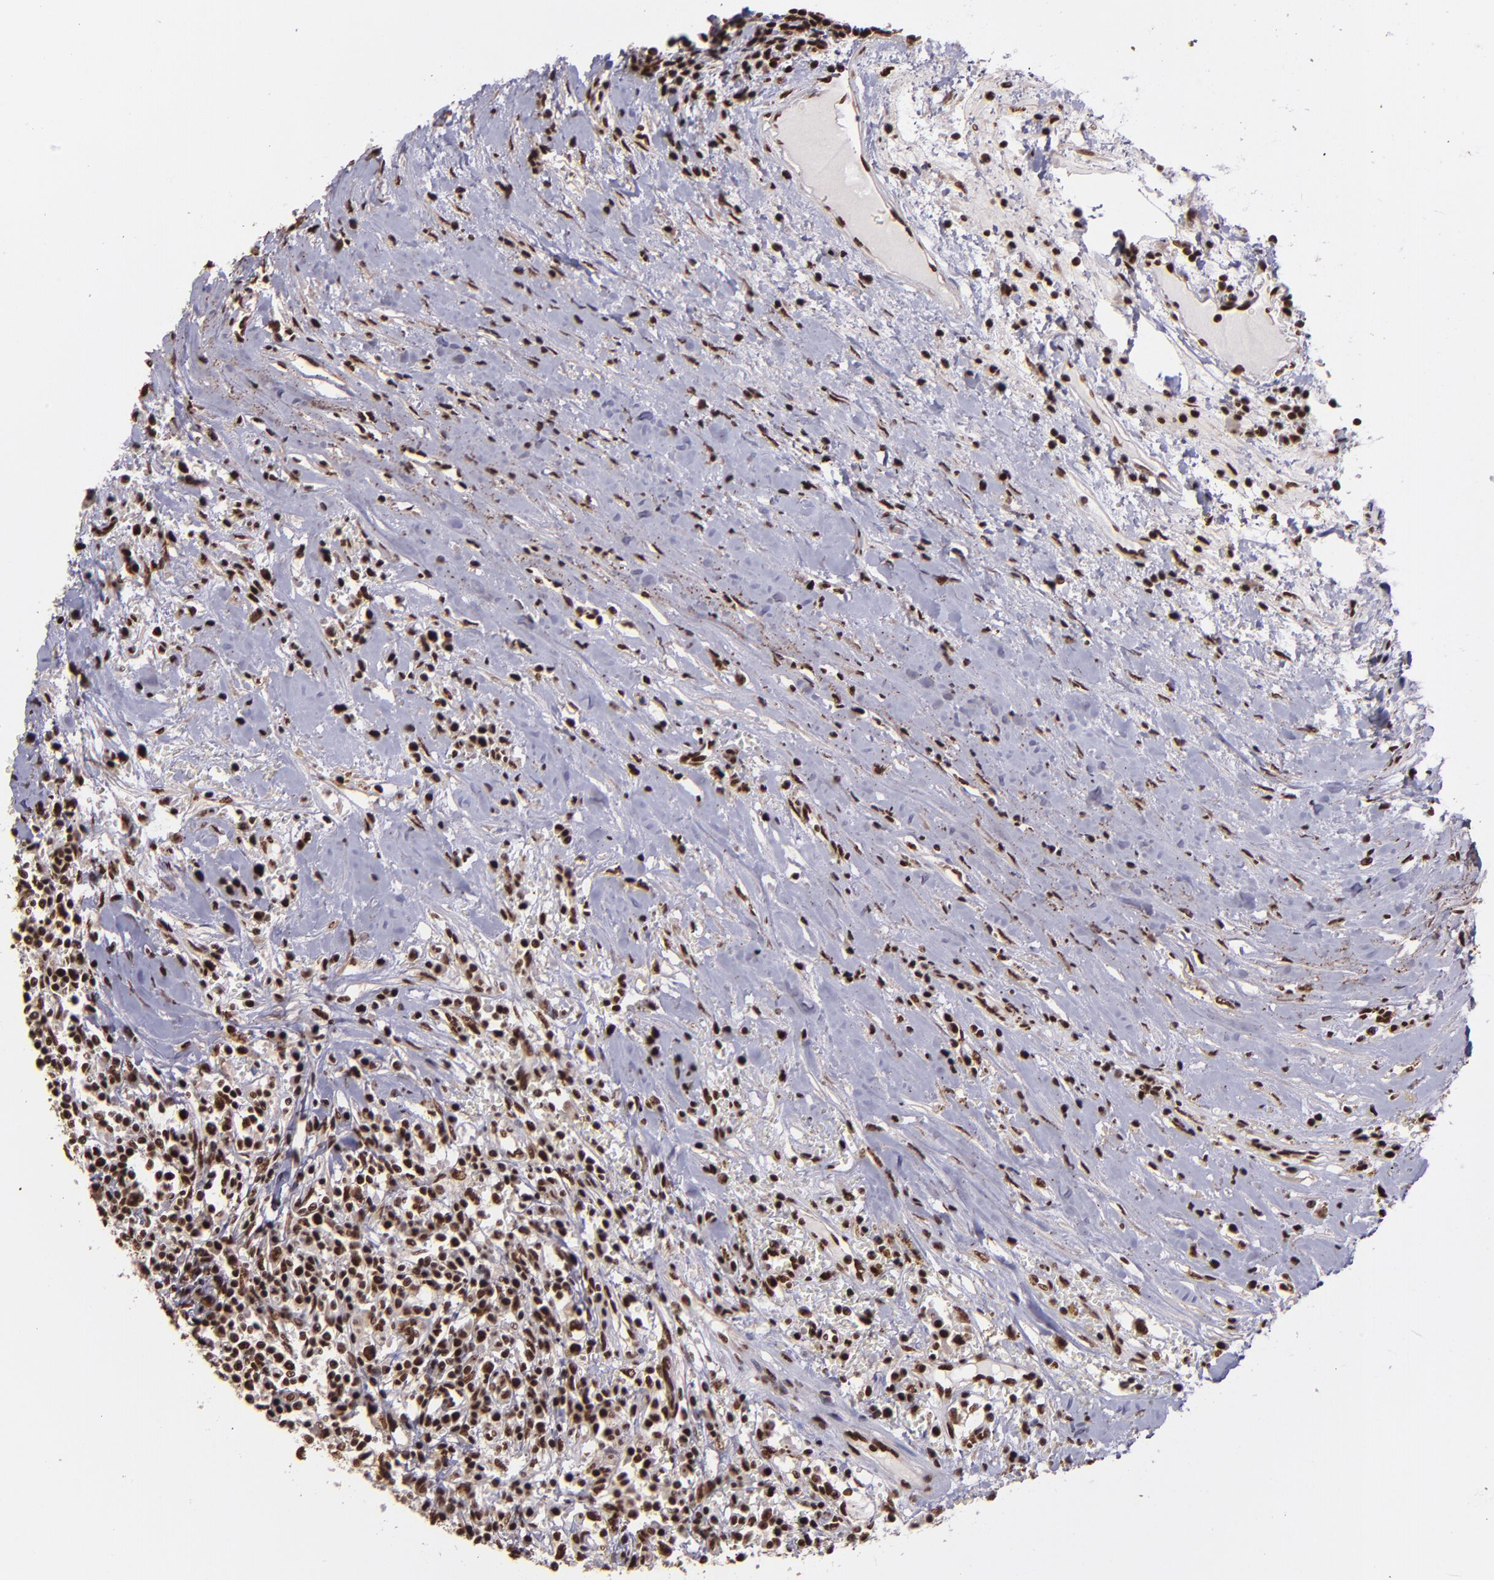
{"staining": {"intensity": "strong", "quantity": ">75%", "location": "nuclear"}, "tissue": "renal cancer", "cell_type": "Tumor cells", "image_type": "cancer", "snomed": [{"axis": "morphology", "description": "Adenocarcinoma, NOS"}, {"axis": "topography", "description": "Kidney"}], "caption": "A brown stain labels strong nuclear positivity of a protein in renal cancer tumor cells. (DAB (3,3'-diaminobenzidine) = brown stain, brightfield microscopy at high magnification).", "gene": "PQBP1", "patient": {"sex": "male", "age": 82}}